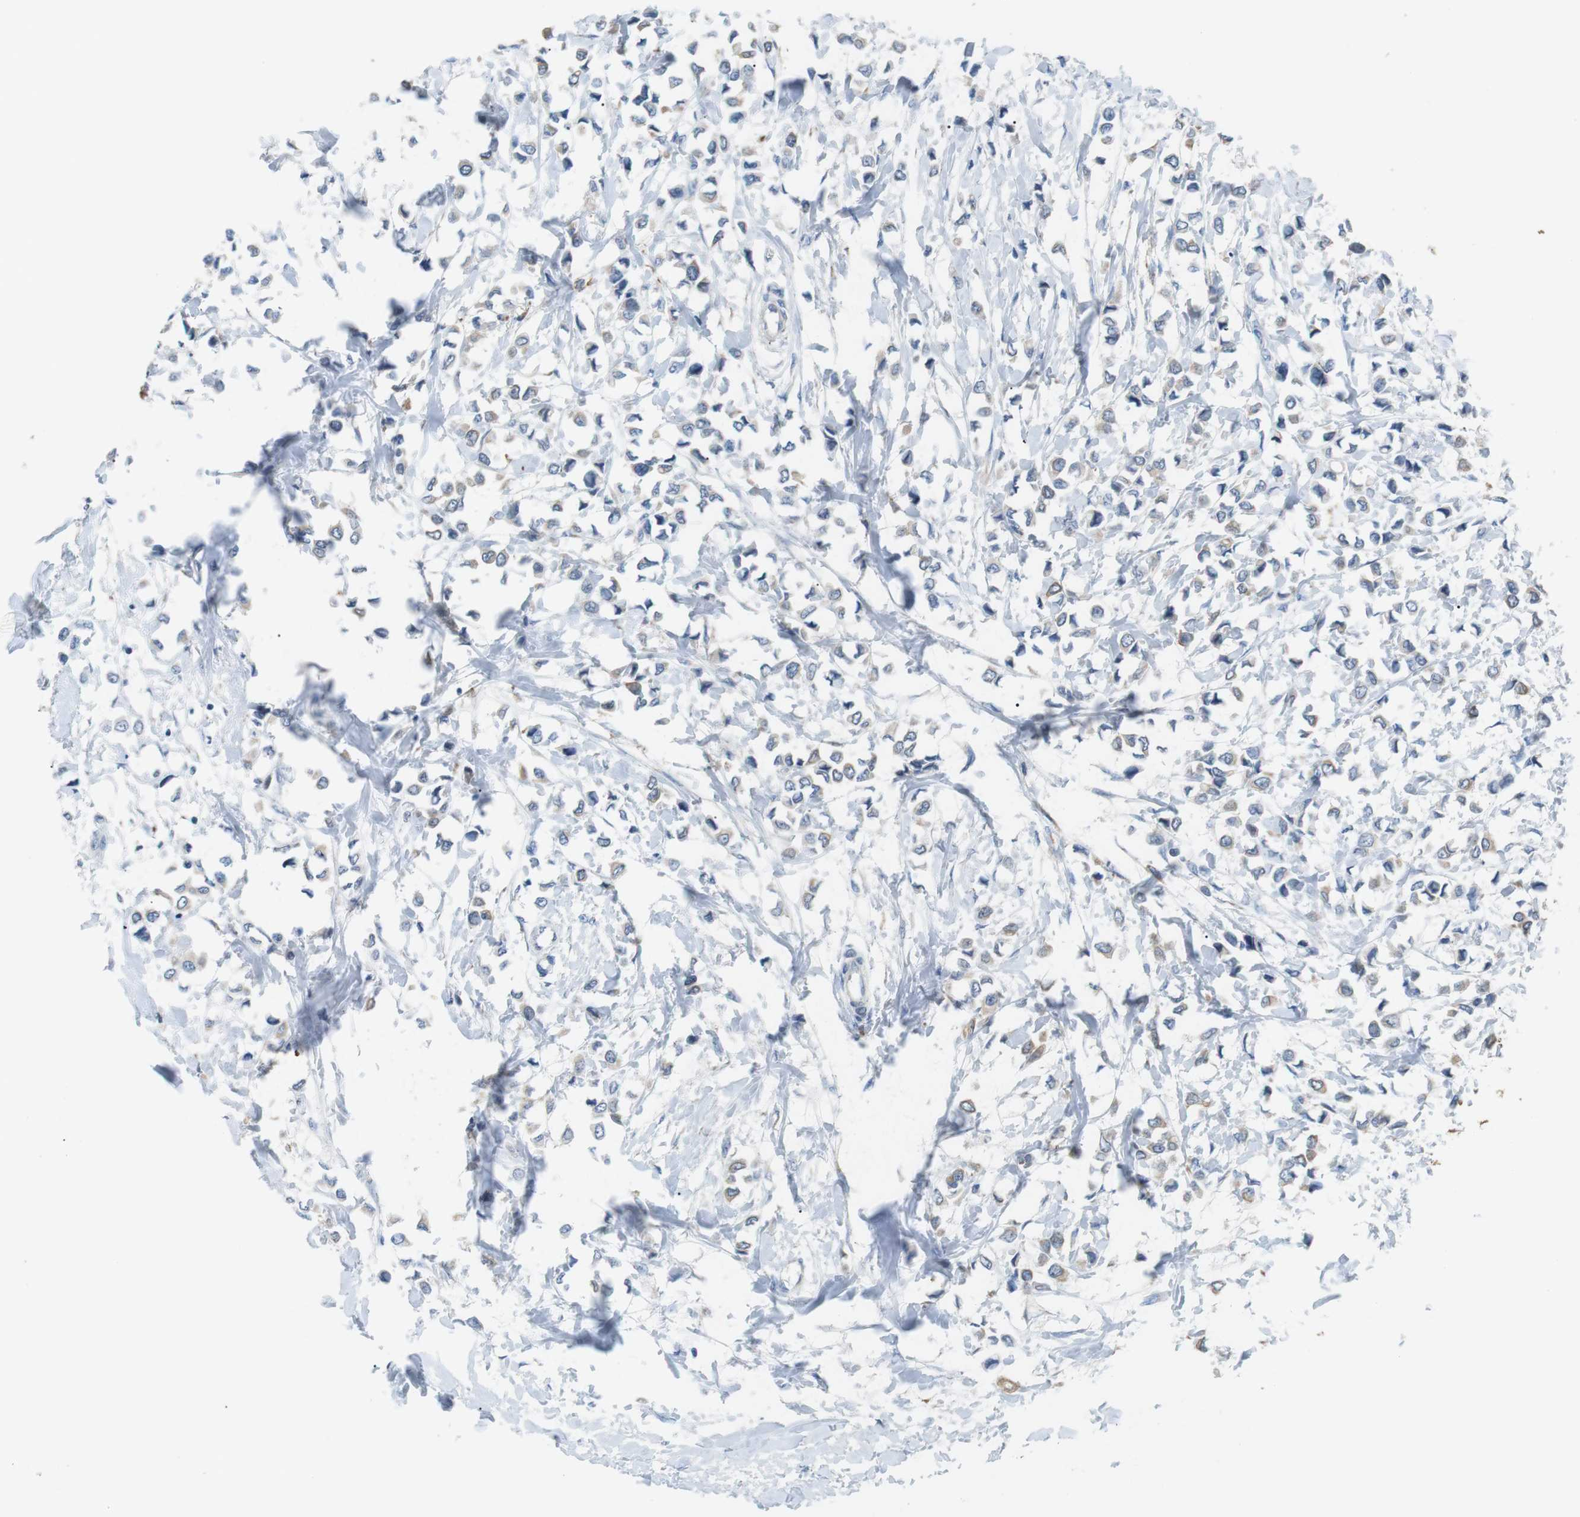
{"staining": {"intensity": "weak", "quantity": "25%-75%", "location": "cytoplasmic/membranous"}, "tissue": "breast cancer", "cell_type": "Tumor cells", "image_type": "cancer", "snomed": [{"axis": "morphology", "description": "Lobular carcinoma"}, {"axis": "topography", "description": "Breast"}], "caption": "Protein expression analysis of human breast lobular carcinoma reveals weak cytoplasmic/membranous positivity in approximately 25%-75% of tumor cells.", "gene": "CD300E", "patient": {"sex": "female", "age": 51}}